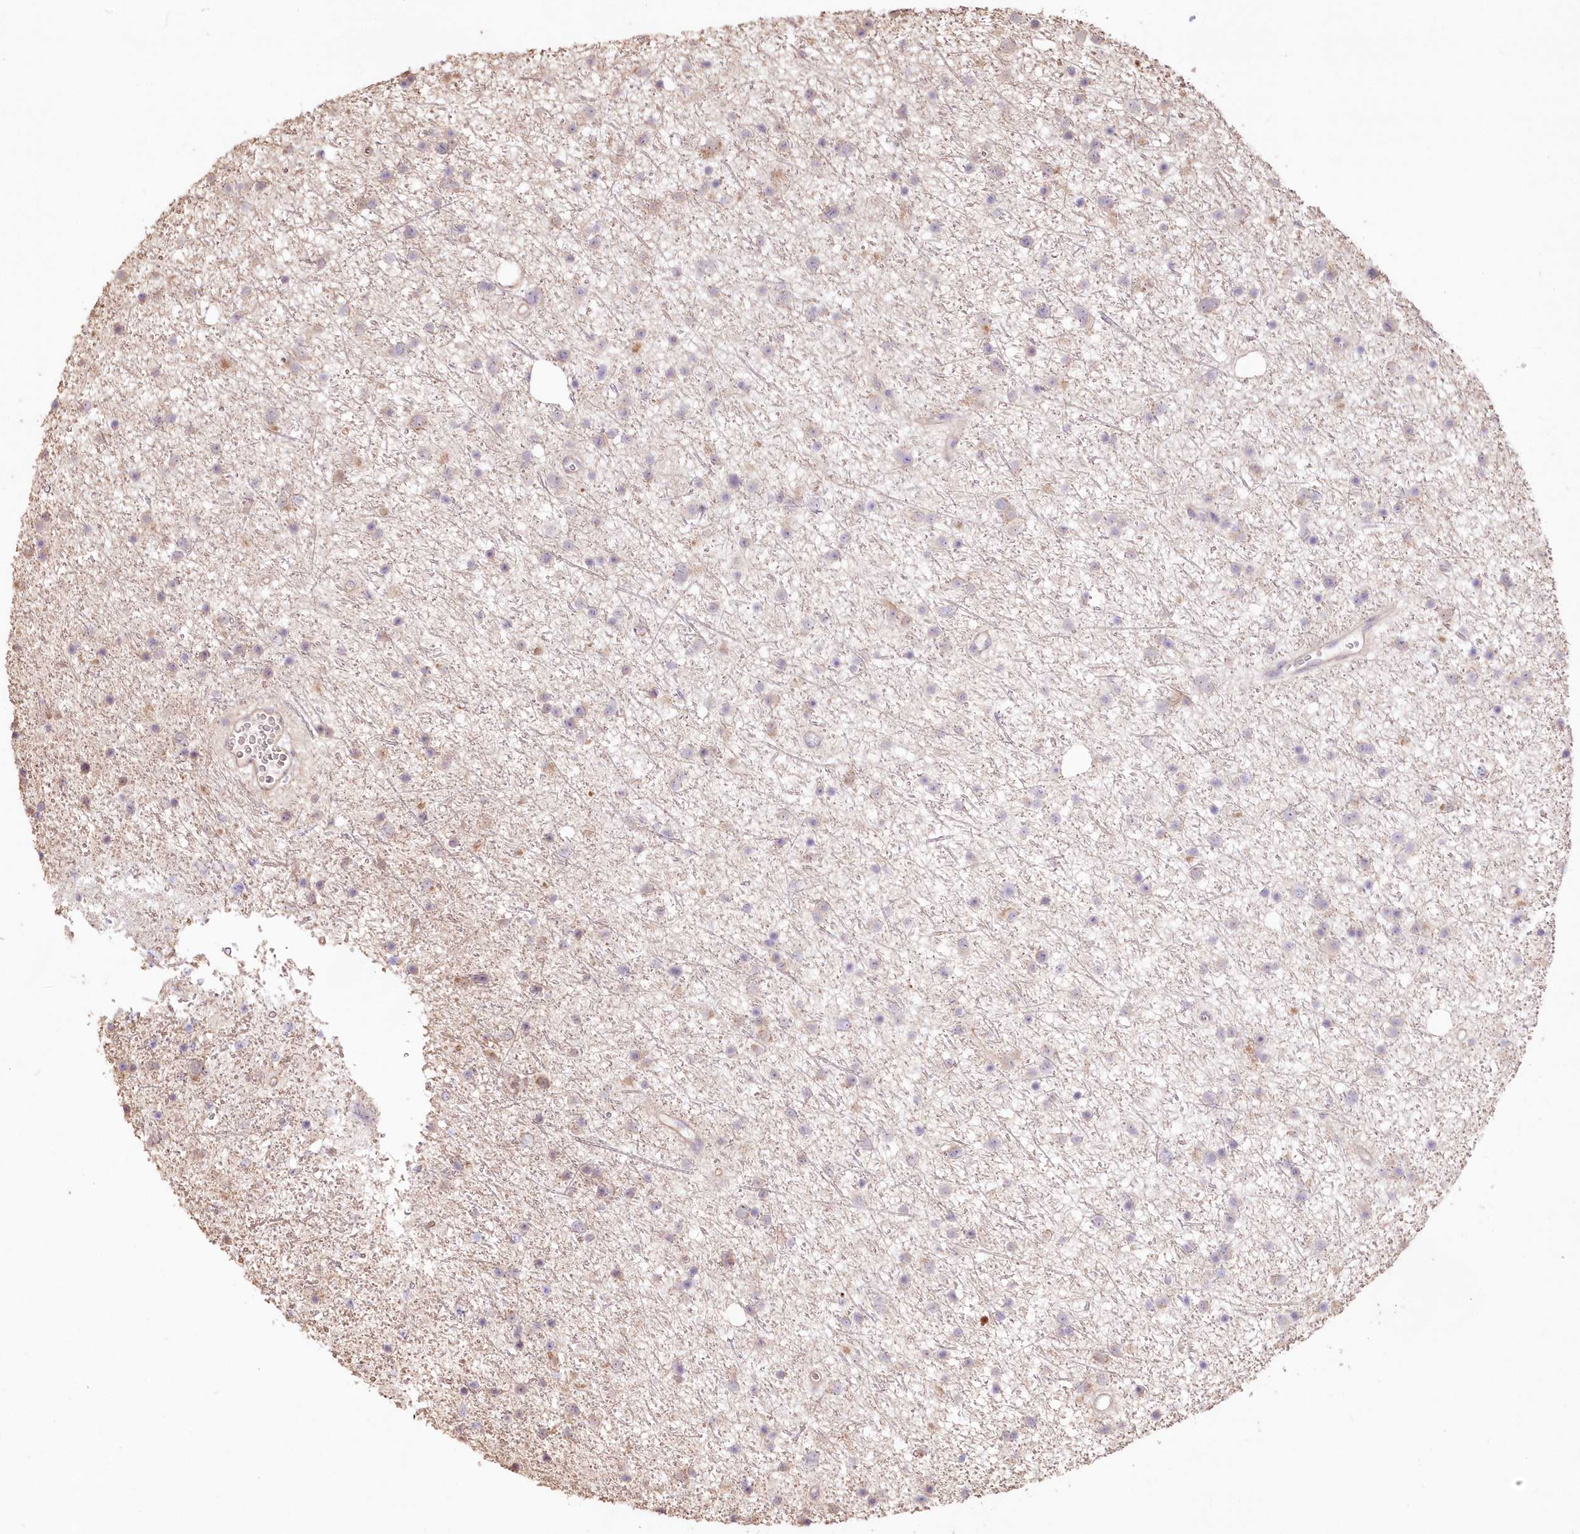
{"staining": {"intensity": "negative", "quantity": "none", "location": "none"}, "tissue": "glioma", "cell_type": "Tumor cells", "image_type": "cancer", "snomed": [{"axis": "morphology", "description": "Glioma, malignant, Low grade"}, {"axis": "topography", "description": "Cerebral cortex"}], "caption": "DAB immunohistochemical staining of malignant glioma (low-grade) exhibits no significant positivity in tumor cells.", "gene": "STK17B", "patient": {"sex": "female", "age": 39}}